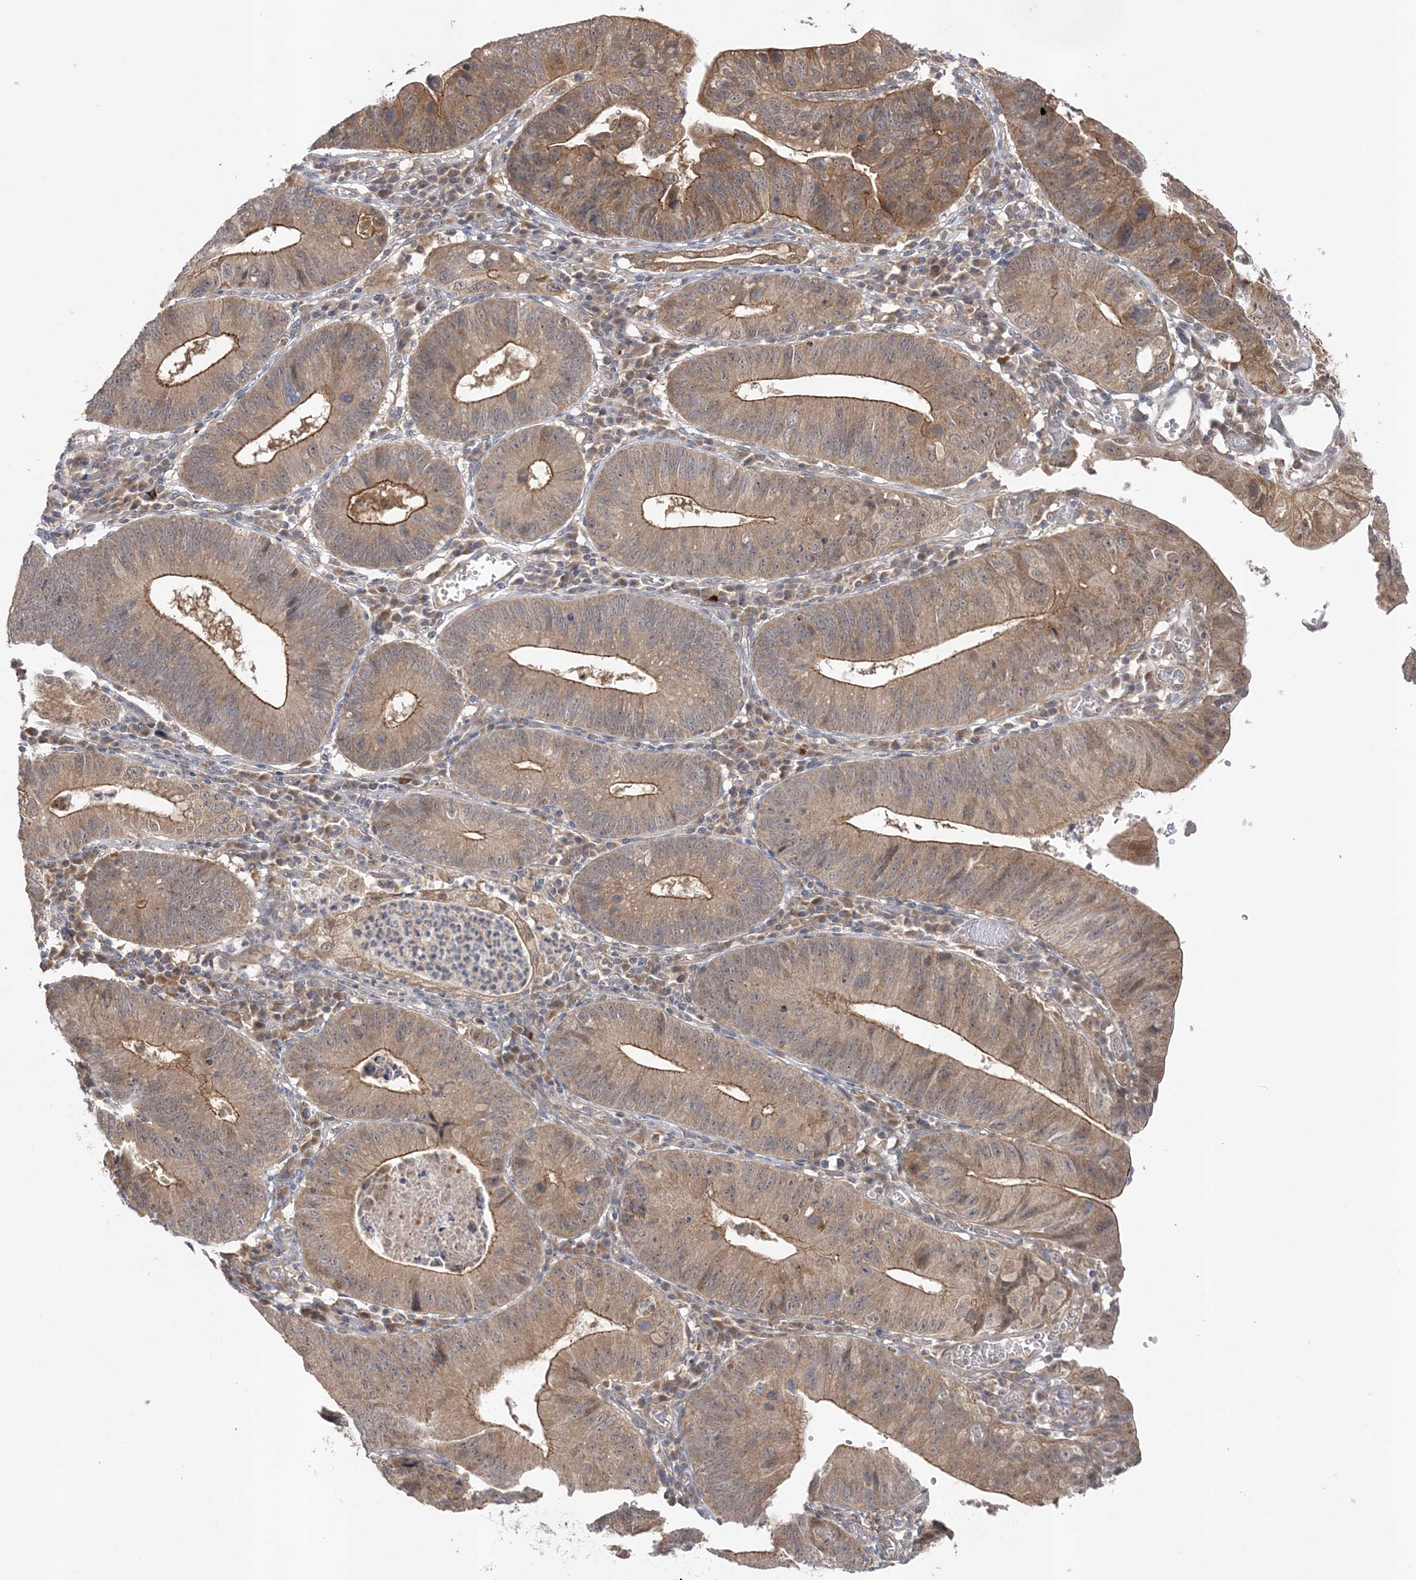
{"staining": {"intensity": "moderate", "quantity": ">75%", "location": "cytoplasmic/membranous"}, "tissue": "stomach cancer", "cell_type": "Tumor cells", "image_type": "cancer", "snomed": [{"axis": "morphology", "description": "Adenocarcinoma, NOS"}, {"axis": "topography", "description": "Stomach"}], "caption": "There is medium levels of moderate cytoplasmic/membranous staining in tumor cells of stomach adenocarcinoma, as demonstrated by immunohistochemical staining (brown color).", "gene": "MMADHC", "patient": {"sex": "male", "age": 59}}